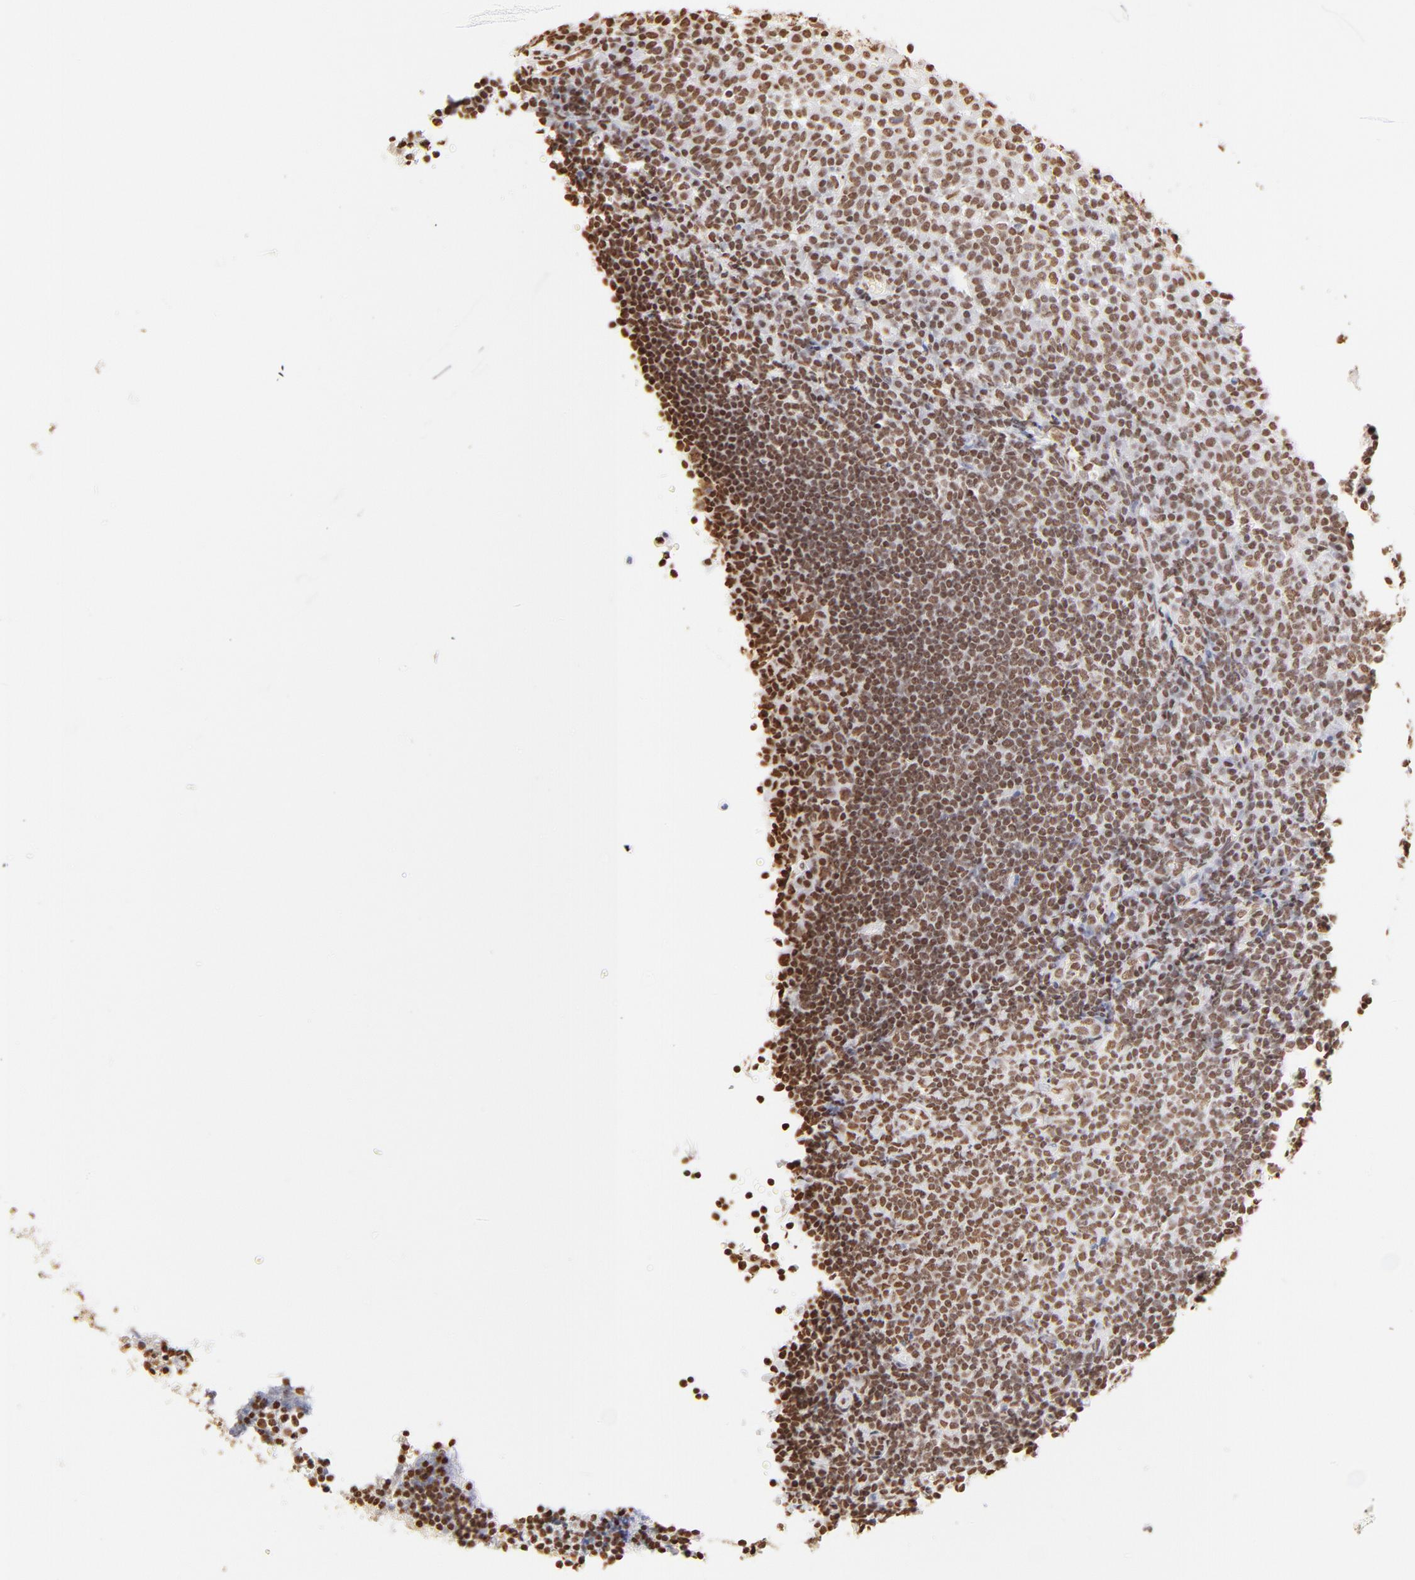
{"staining": {"intensity": "strong", "quantity": ">75%", "location": "nuclear"}, "tissue": "tonsil", "cell_type": "Germinal center cells", "image_type": "normal", "snomed": [{"axis": "morphology", "description": "Normal tissue, NOS"}, {"axis": "topography", "description": "Tonsil"}], "caption": "An IHC histopathology image of normal tissue is shown. Protein staining in brown highlights strong nuclear positivity in tonsil within germinal center cells.", "gene": "ZNF540", "patient": {"sex": "female", "age": 40}}